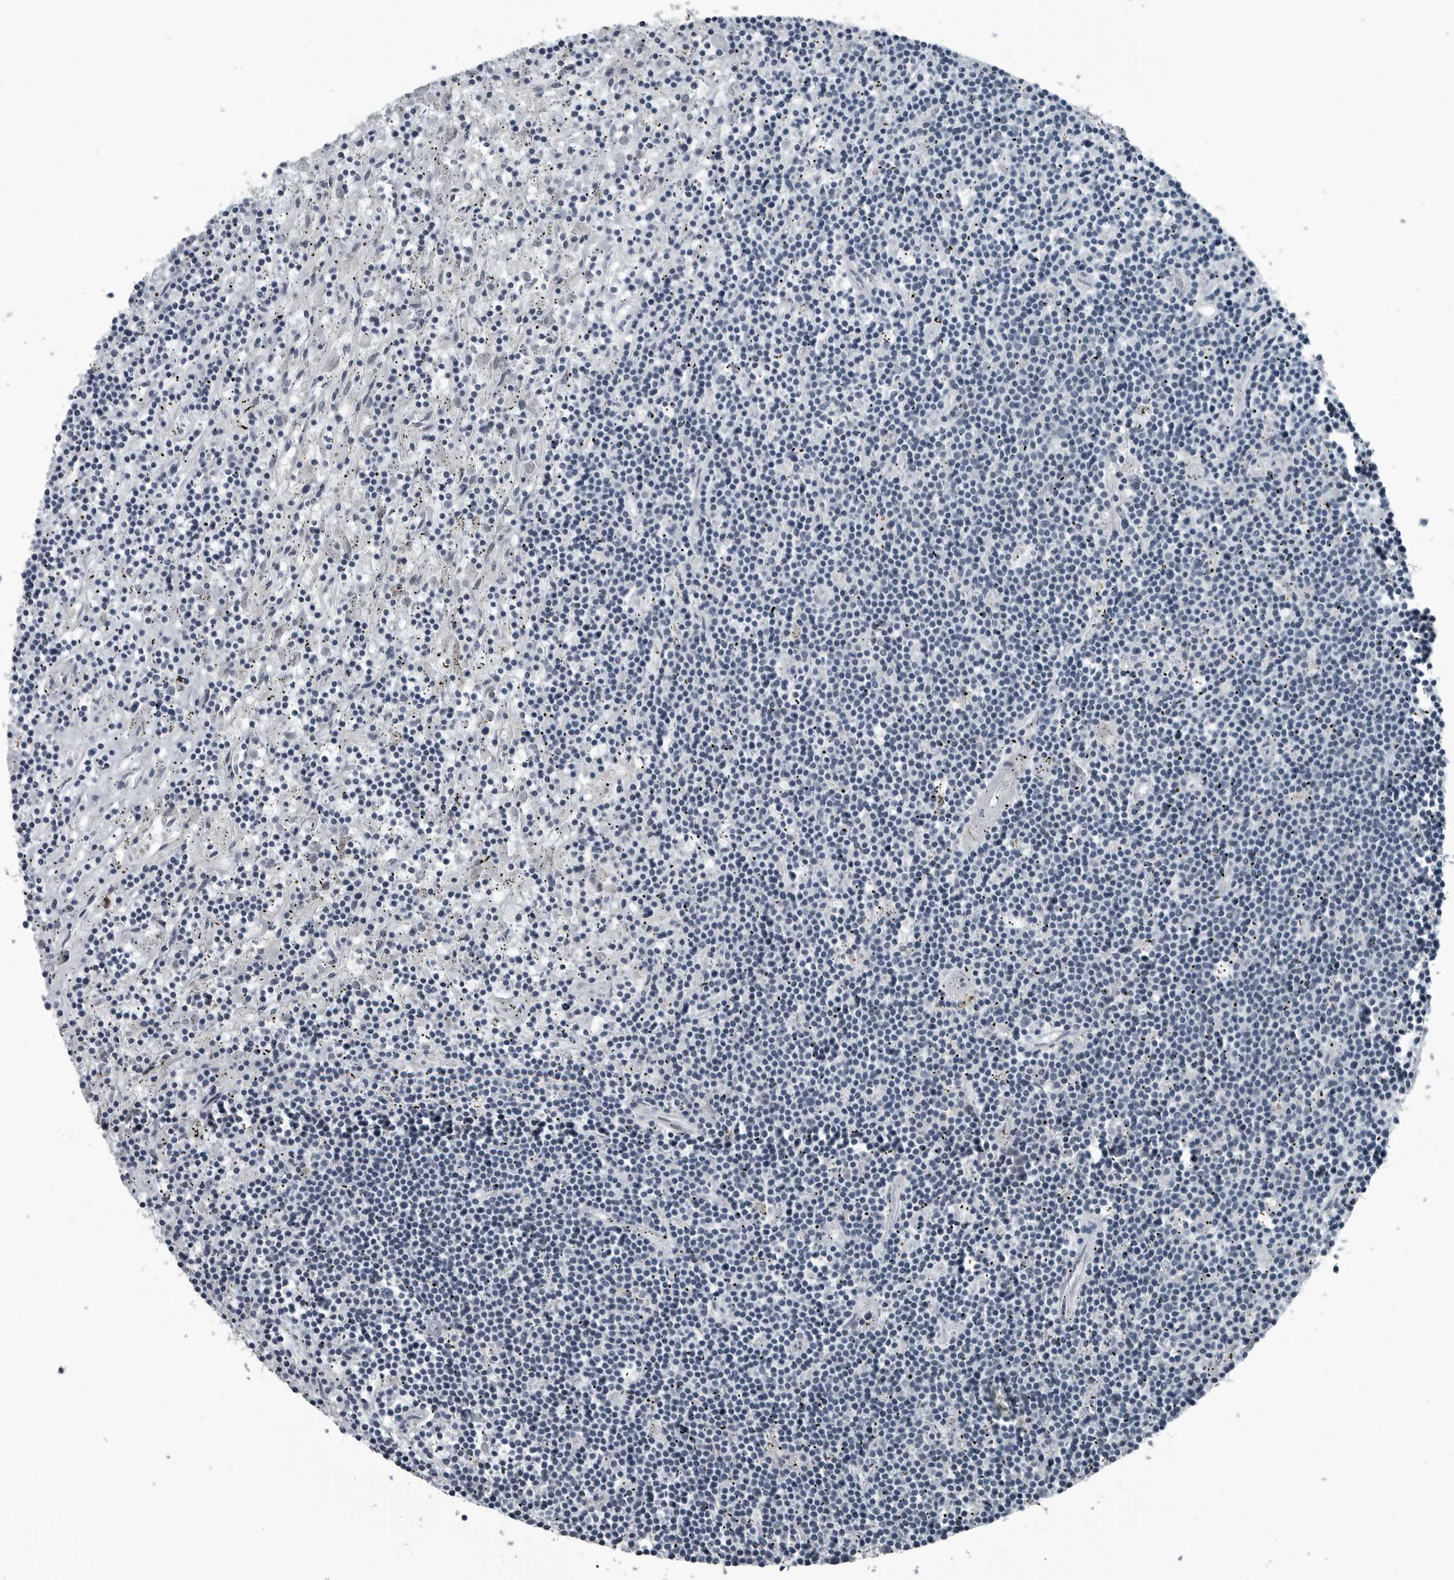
{"staining": {"intensity": "negative", "quantity": "none", "location": "none"}, "tissue": "lymphoma", "cell_type": "Tumor cells", "image_type": "cancer", "snomed": [{"axis": "morphology", "description": "Malignant lymphoma, non-Hodgkin's type, Low grade"}, {"axis": "topography", "description": "Spleen"}], "caption": "Immunohistochemistry (IHC) of human low-grade malignant lymphoma, non-Hodgkin's type shows no staining in tumor cells.", "gene": "GAK", "patient": {"sex": "male", "age": 76}}